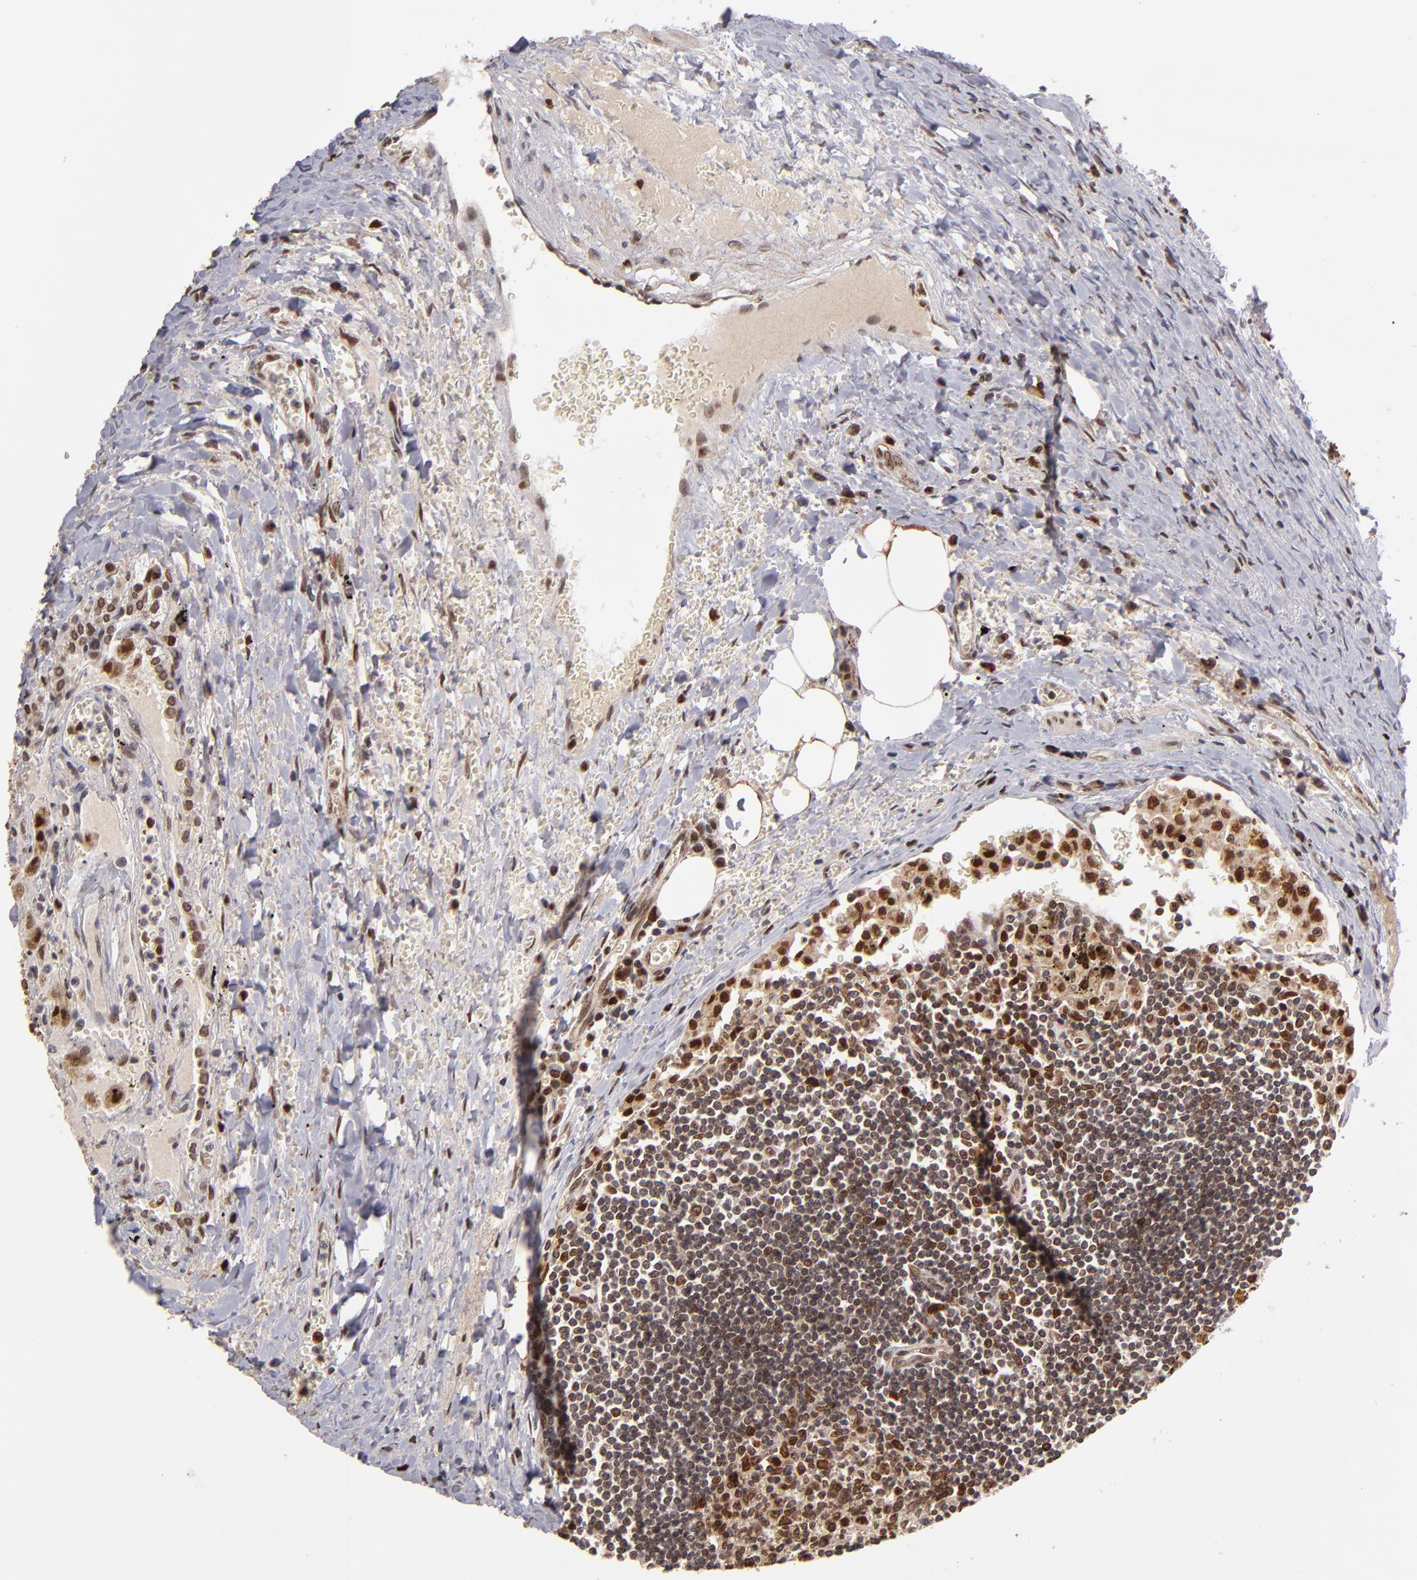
{"staining": {"intensity": "moderate", "quantity": ">75%", "location": "cytoplasmic/membranous,nuclear"}, "tissue": "carcinoid", "cell_type": "Tumor cells", "image_type": "cancer", "snomed": [{"axis": "morphology", "description": "Carcinoid, malignant, NOS"}, {"axis": "topography", "description": "Bronchus"}], "caption": "This is an image of IHC staining of carcinoid, which shows moderate expression in the cytoplasmic/membranous and nuclear of tumor cells.", "gene": "TOP1MT", "patient": {"sex": "male", "age": 55}}